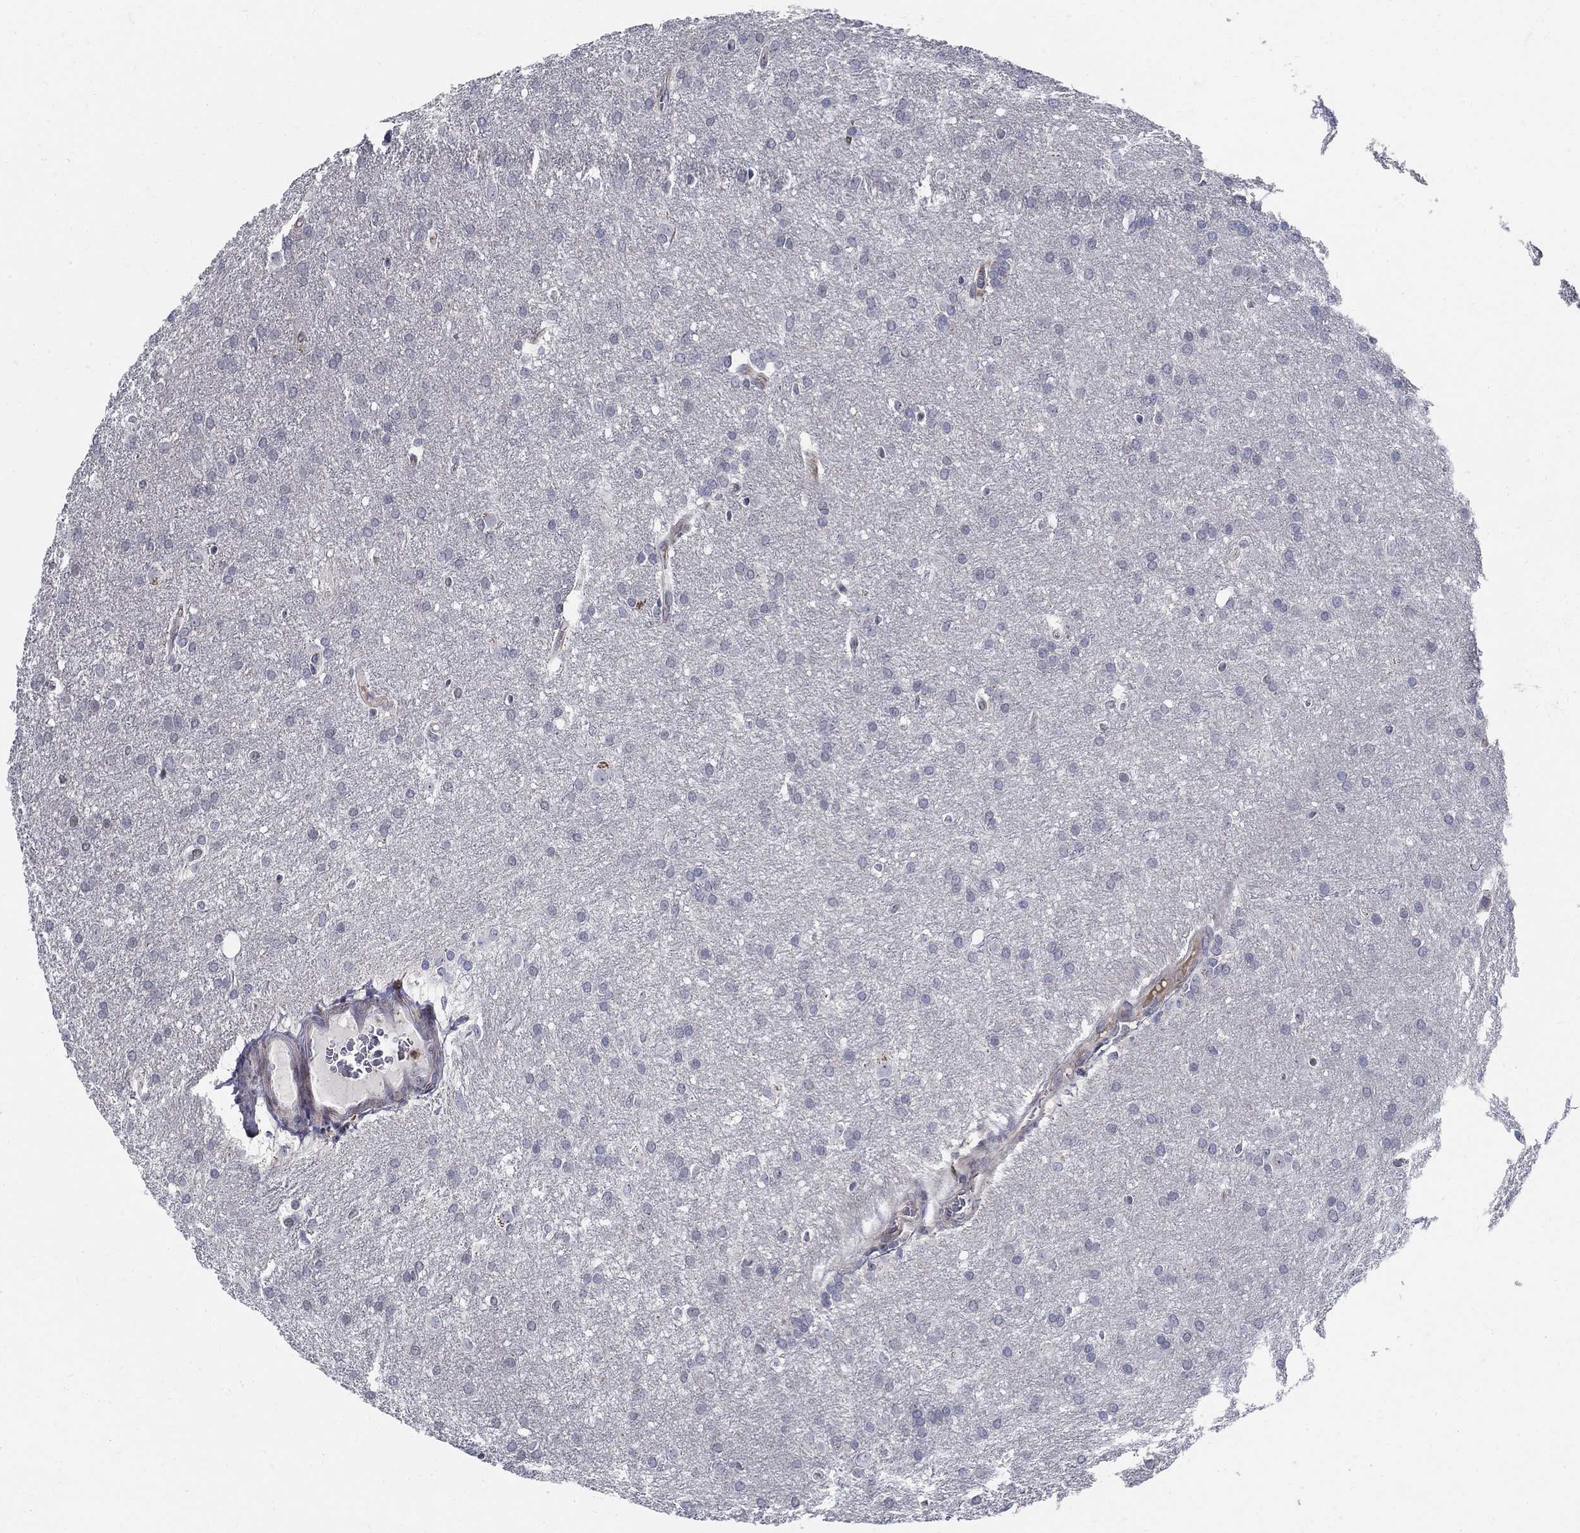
{"staining": {"intensity": "negative", "quantity": "none", "location": "none"}, "tissue": "glioma", "cell_type": "Tumor cells", "image_type": "cancer", "snomed": [{"axis": "morphology", "description": "Glioma, malignant, Low grade"}, {"axis": "topography", "description": "Brain"}], "caption": "Low-grade glioma (malignant) stained for a protein using immunohistochemistry reveals no positivity tumor cells.", "gene": "C16orf46", "patient": {"sex": "female", "age": 32}}